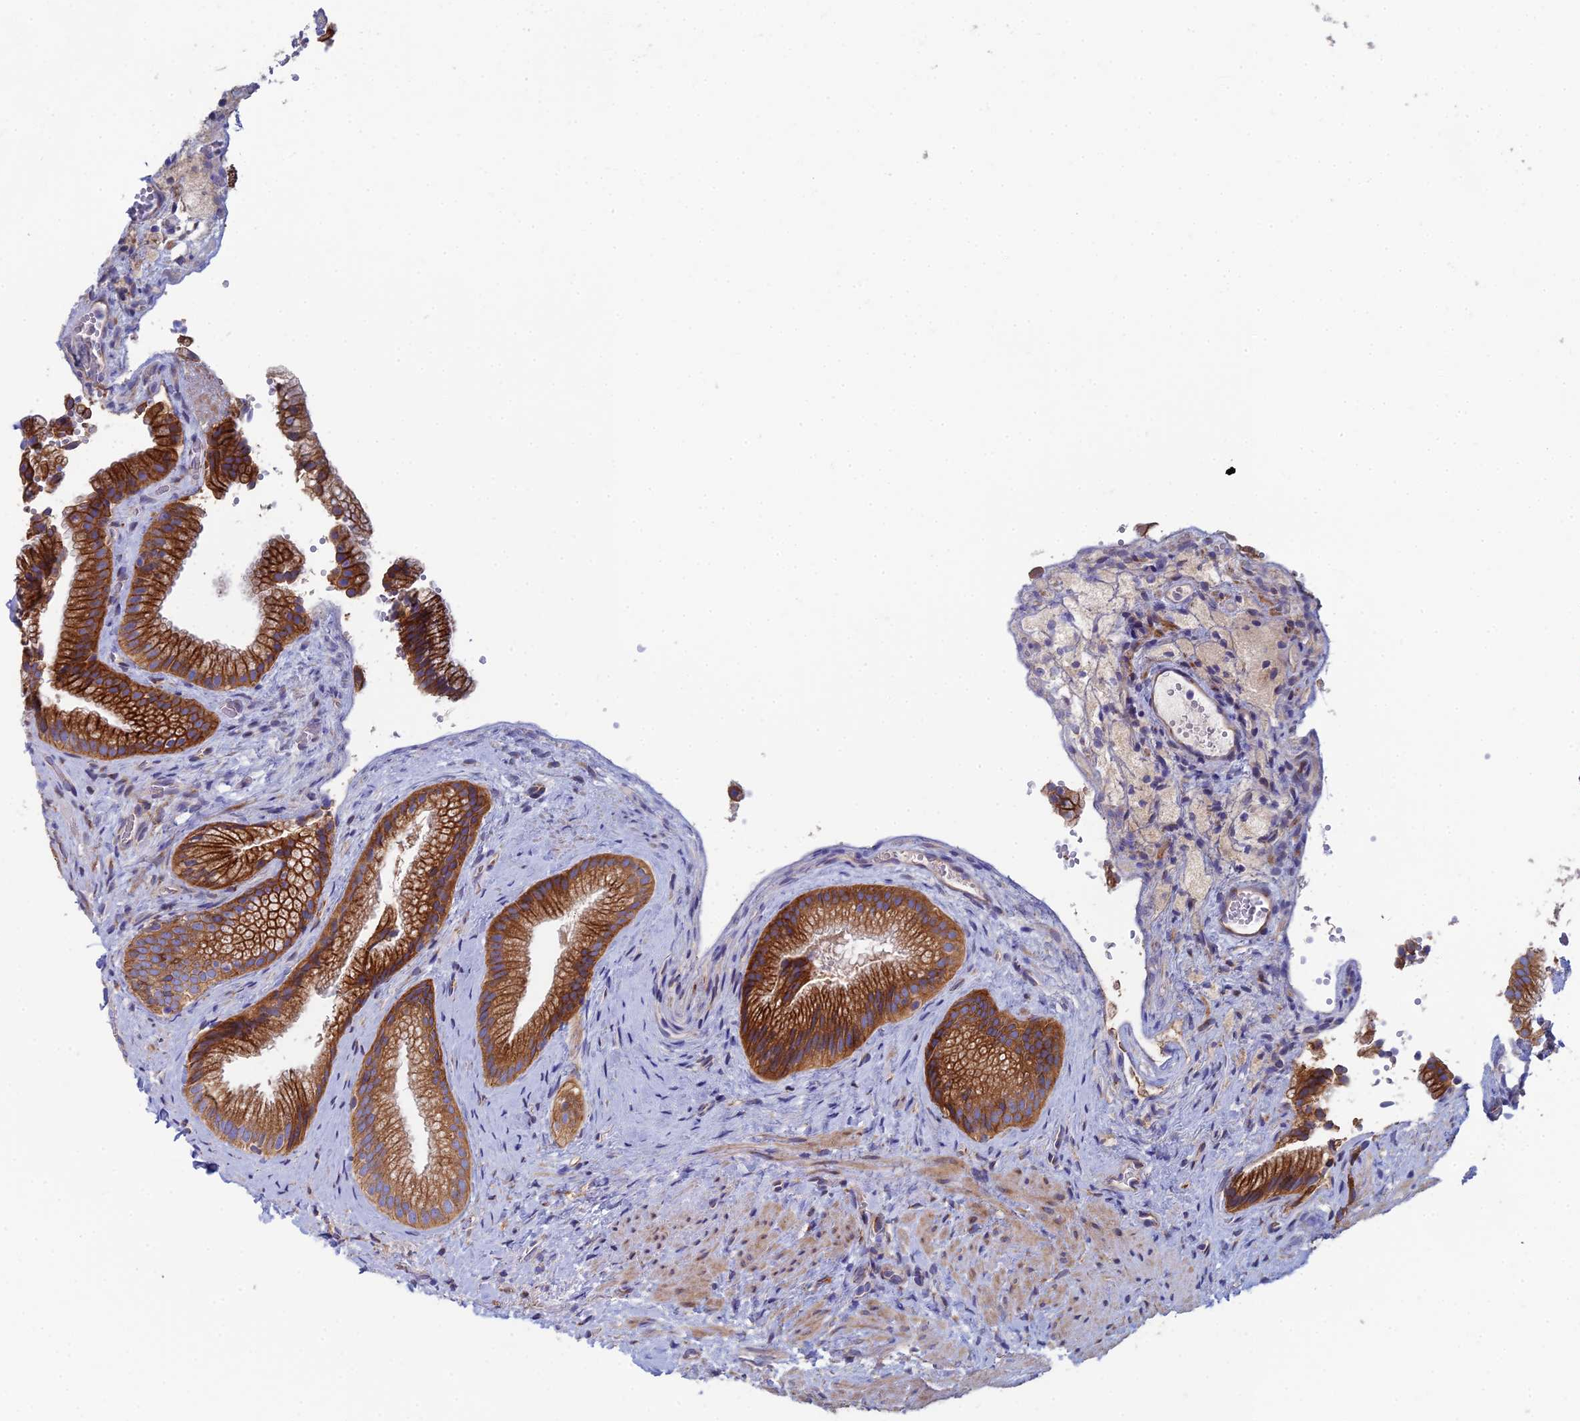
{"staining": {"intensity": "strong", "quantity": ">75%", "location": "cytoplasmic/membranous"}, "tissue": "gallbladder", "cell_type": "Glandular cells", "image_type": "normal", "snomed": [{"axis": "morphology", "description": "Normal tissue, NOS"}, {"axis": "morphology", "description": "Inflammation, NOS"}, {"axis": "topography", "description": "Gallbladder"}], "caption": "This image shows immunohistochemistry (IHC) staining of normal human gallbladder, with high strong cytoplasmic/membranous expression in approximately >75% of glandular cells.", "gene": "CLCN3", "patient": {"sex": "male", "age": 51}}